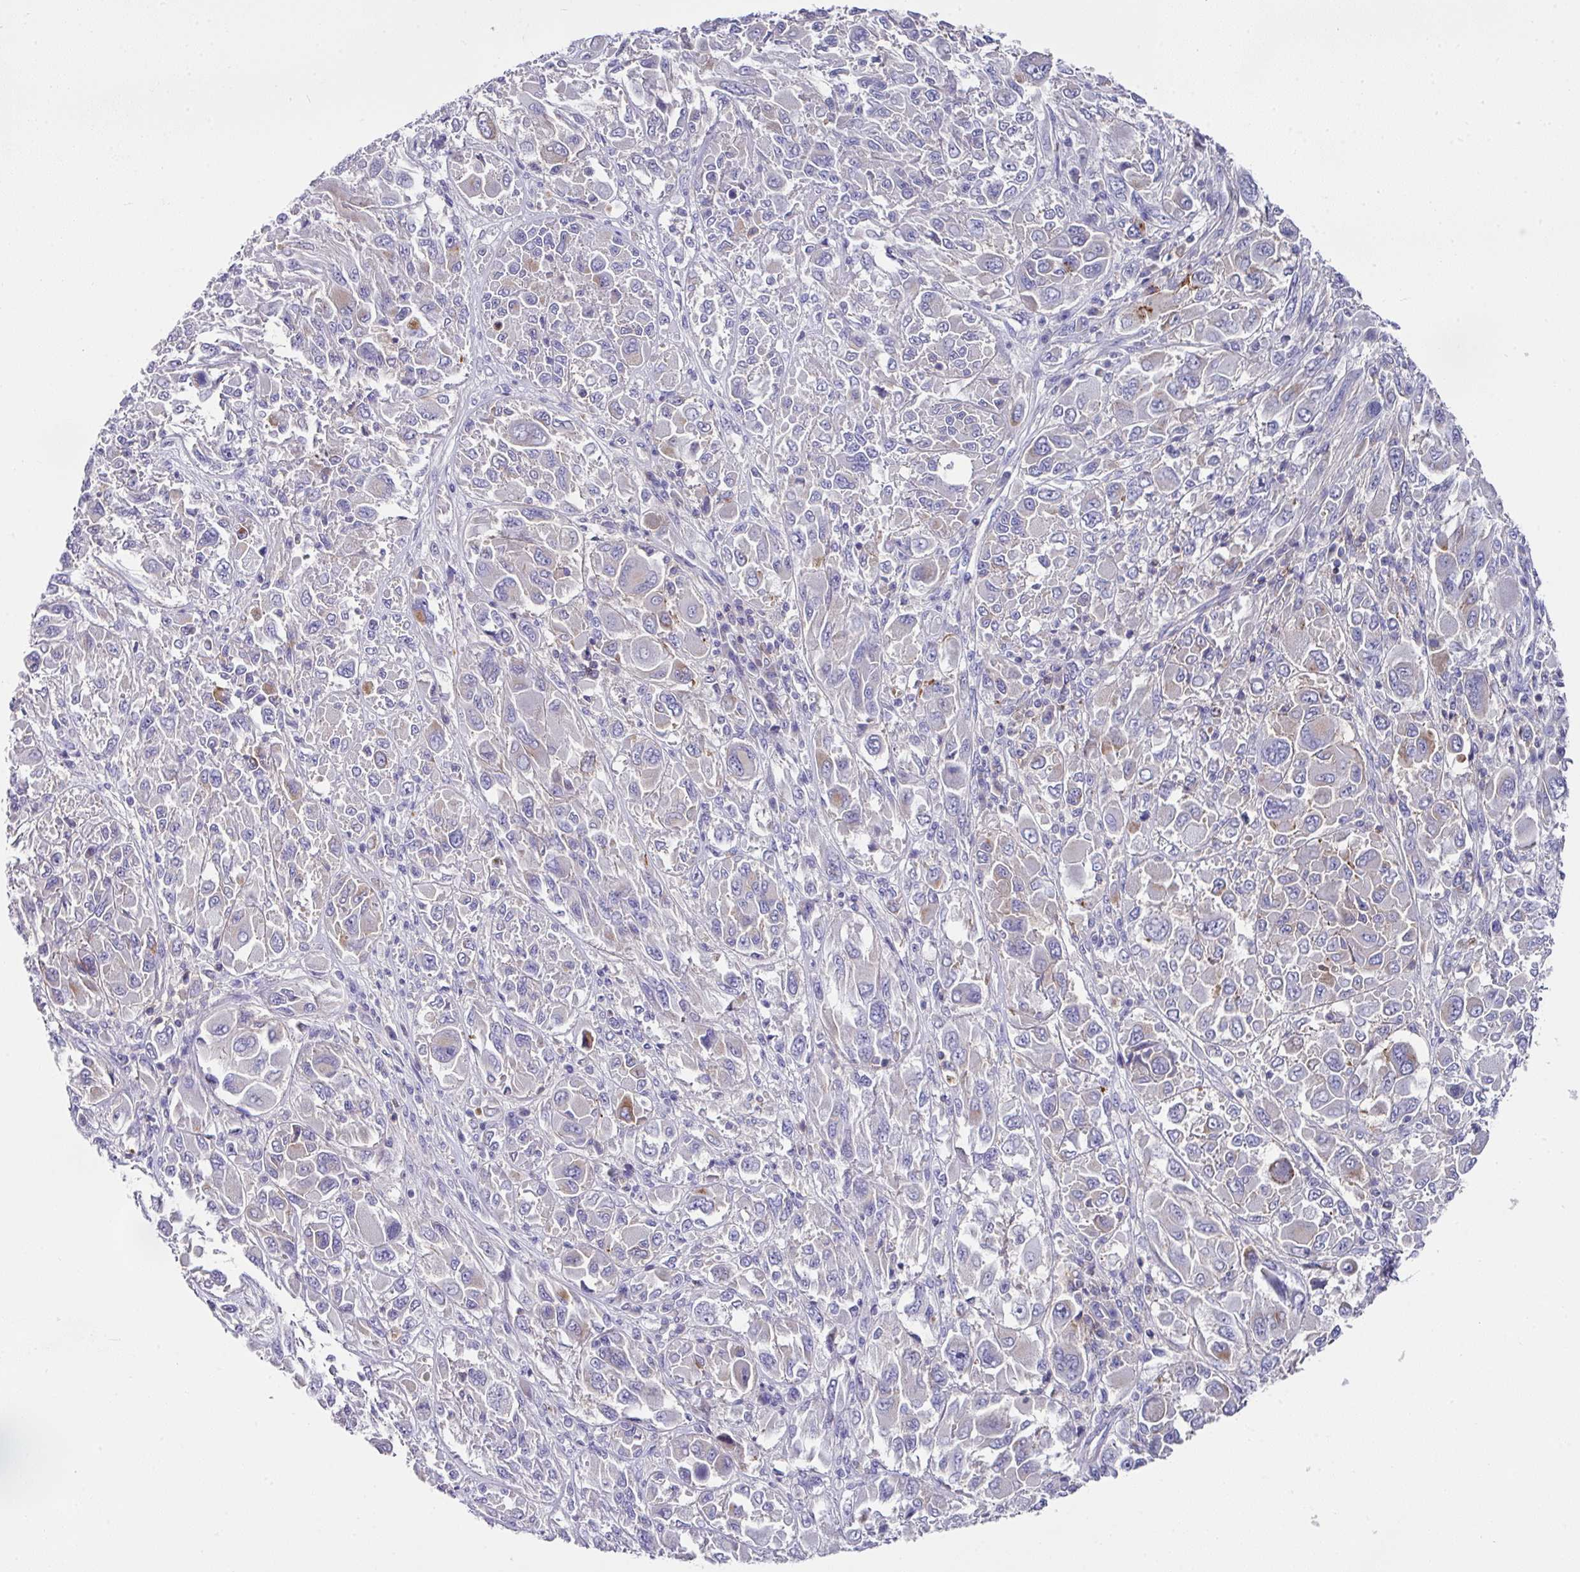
{"staining": {"intensity": "moderate", "quantity": "<25%", "location": "cytoplasmic/membranous"}, "tissue": "melanoma", "cell_type": "Tumor cells", "image_type": "cancer", "snomed": [{"axis": "morphology", "description": "Malignant melanoma, NOS"}, {"axis": "topography", "description": "Skin"}], "caption": "IHC (DAB (3,3'-diaminobenzidine)) staining of human malignant melanoma demonstrates moderate cytoplasmic/membranous protein positivity in about <25% of tumor cells.", "gene": "CLDN1", "patient": {"sex": "female", "age": 91}}